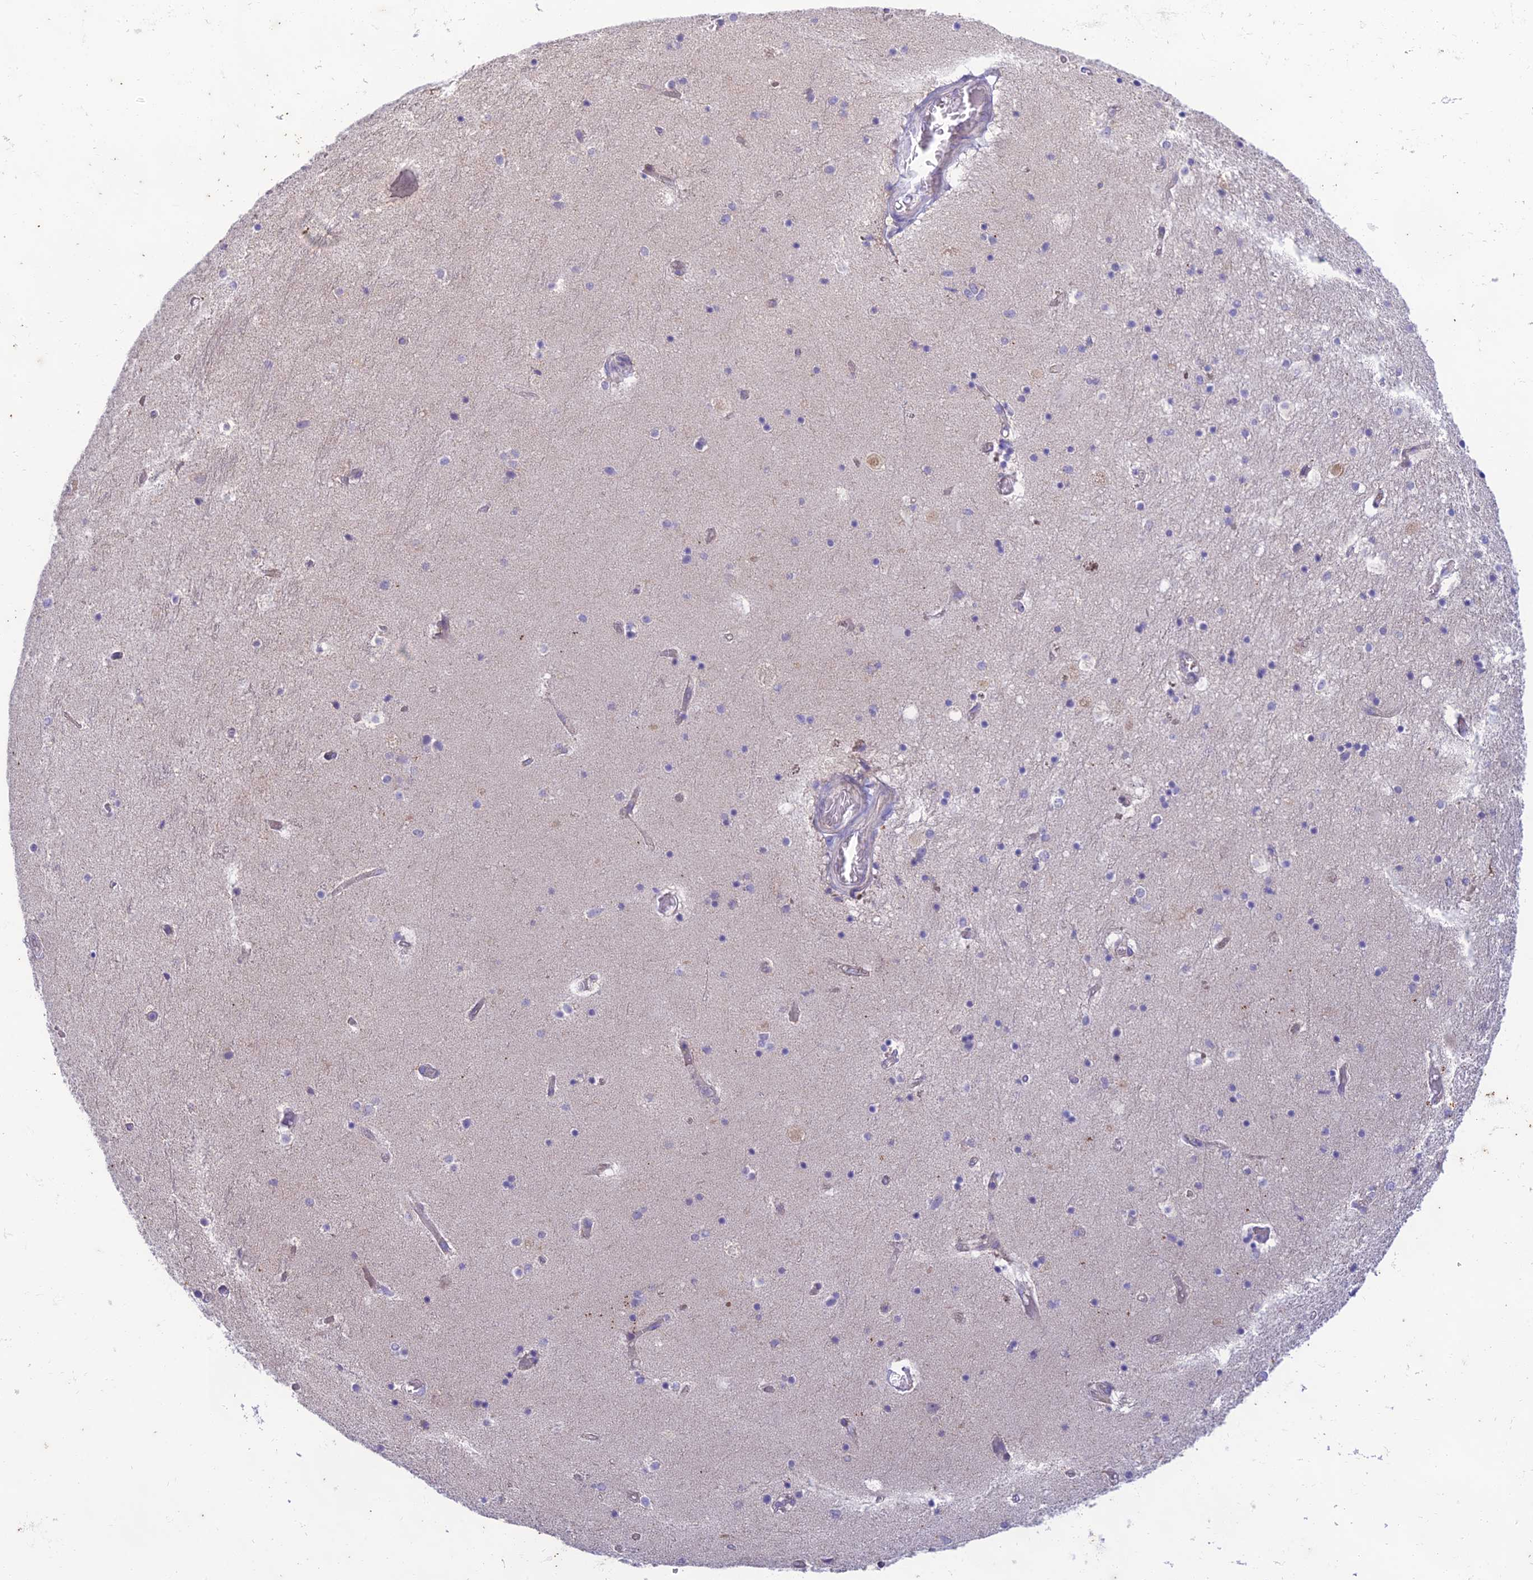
{"staining": {"intensity": "negative", "quantity": "none", "location": "none"}, "tissue": "hippocampus", "cell_type": "Glial cells", "image_type": "normal", "snomed": [{"axis": "morphology", "description": "Normal tissue, NOS"}, {"axis": "topography", "description": "Hippocampus"}], "caption": "Hippocampus stained for a protein using immunohistochemistry demonstrates no staining glial cells.", "gene": "PTCD2", "patient": {"sex": "female", "age": 52}}